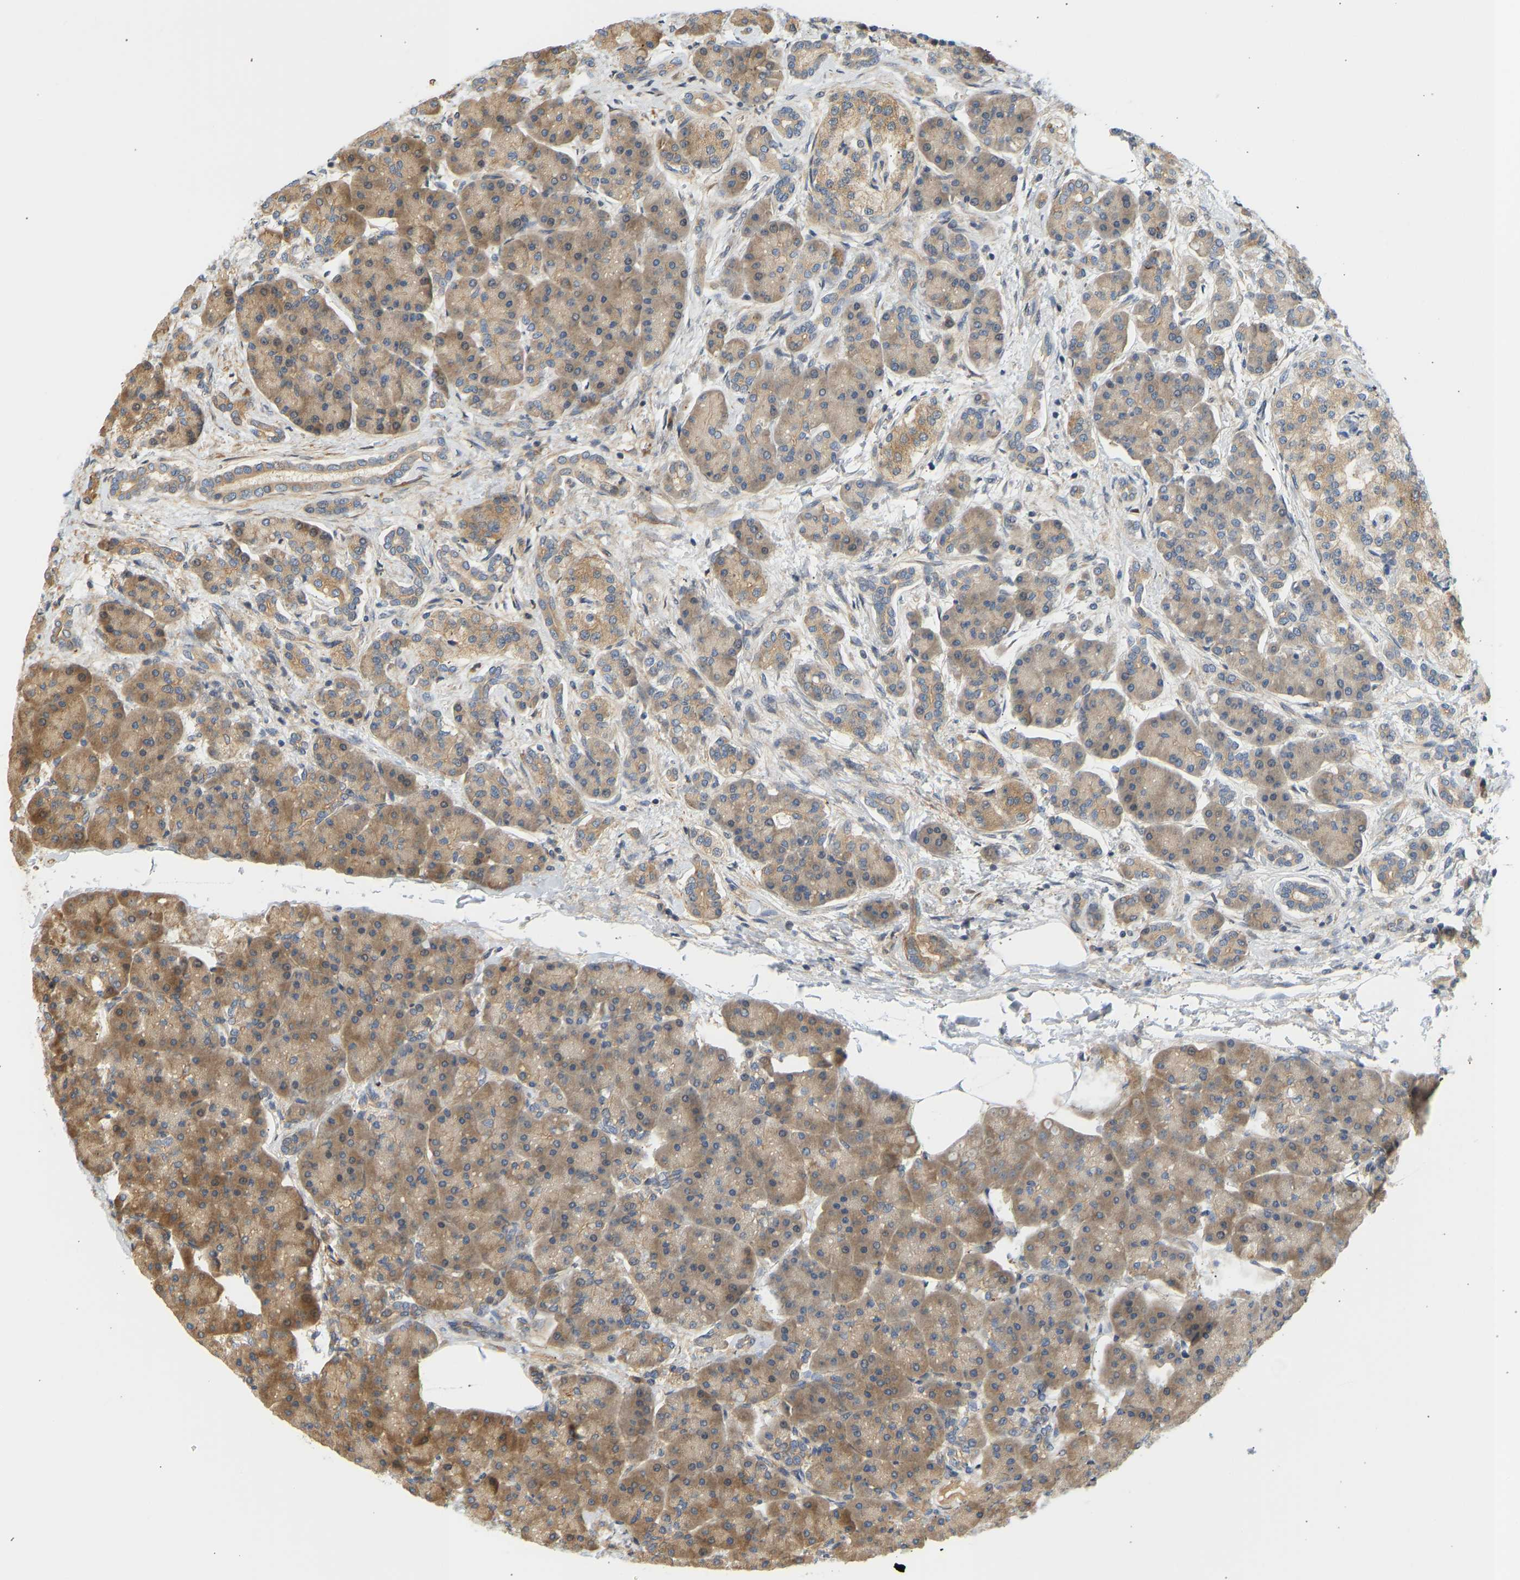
{"staining": {"intensity": "moderate", "quantity": ">75%", "location": "cytoplasmic/membranous"}, "tissue": "pancreas", "cell_type": "Exocrine glandular cells", "image_type": "normal", "snomed": [{"axis": "morphology", "description": "Normal tissue, NOS"}, {"axis": "topography", "description": "Pancreas"}], "caption": "The histopathology image reveals staining of benign pancreas, revealing moderate cytoplasmic/membranous protein expression (brown color) within exocrine glandular cells. (IHC, brightfield microscopy, high magnification).", "gene": "CEP57", "patient": {"sex": "female", "age": 70}}